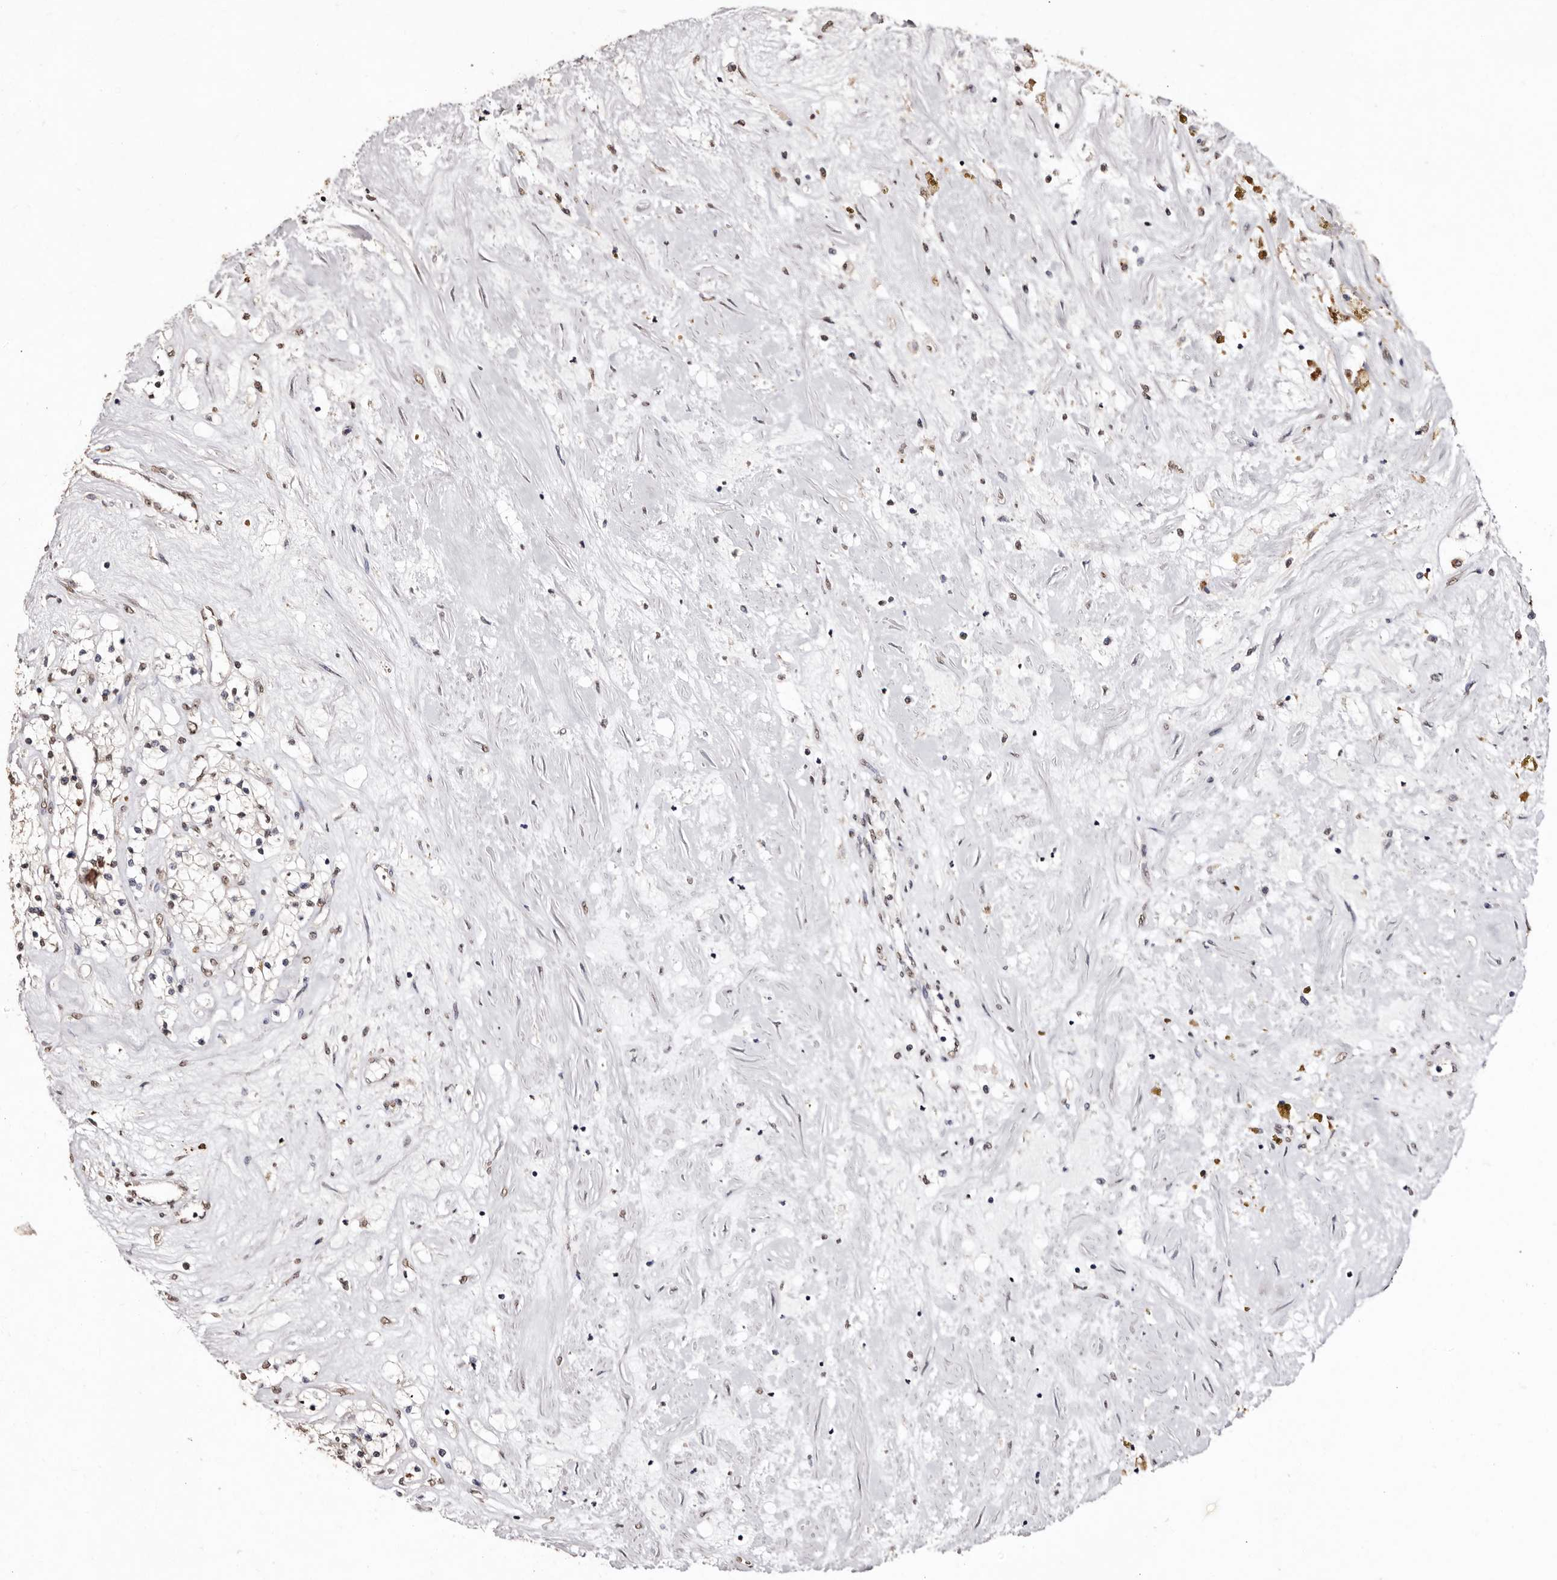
{"staining": {"intensity": "moderate", "quantity": "25%-75%", "location": "nuclear"}, "tissue": "renal cancer", "cell_type": "Tumor cells", "image_type": "cancer", "snomed": [{"axis": "morphology", "description": "Normal tissue, NOS"}, {"axis": "morphology", "description": "Adenocarcinoma, NOS"}, {"axis": "topography", "description": "Kidney"}], "caption": "DAB immunohistochemical staining of human renal cancer reveals moderate nuclear protein positivity in approximately 25%-75% of tumor cells.", "gene": "ERBB4", "patient": {"sex": "male", "age": 68}}